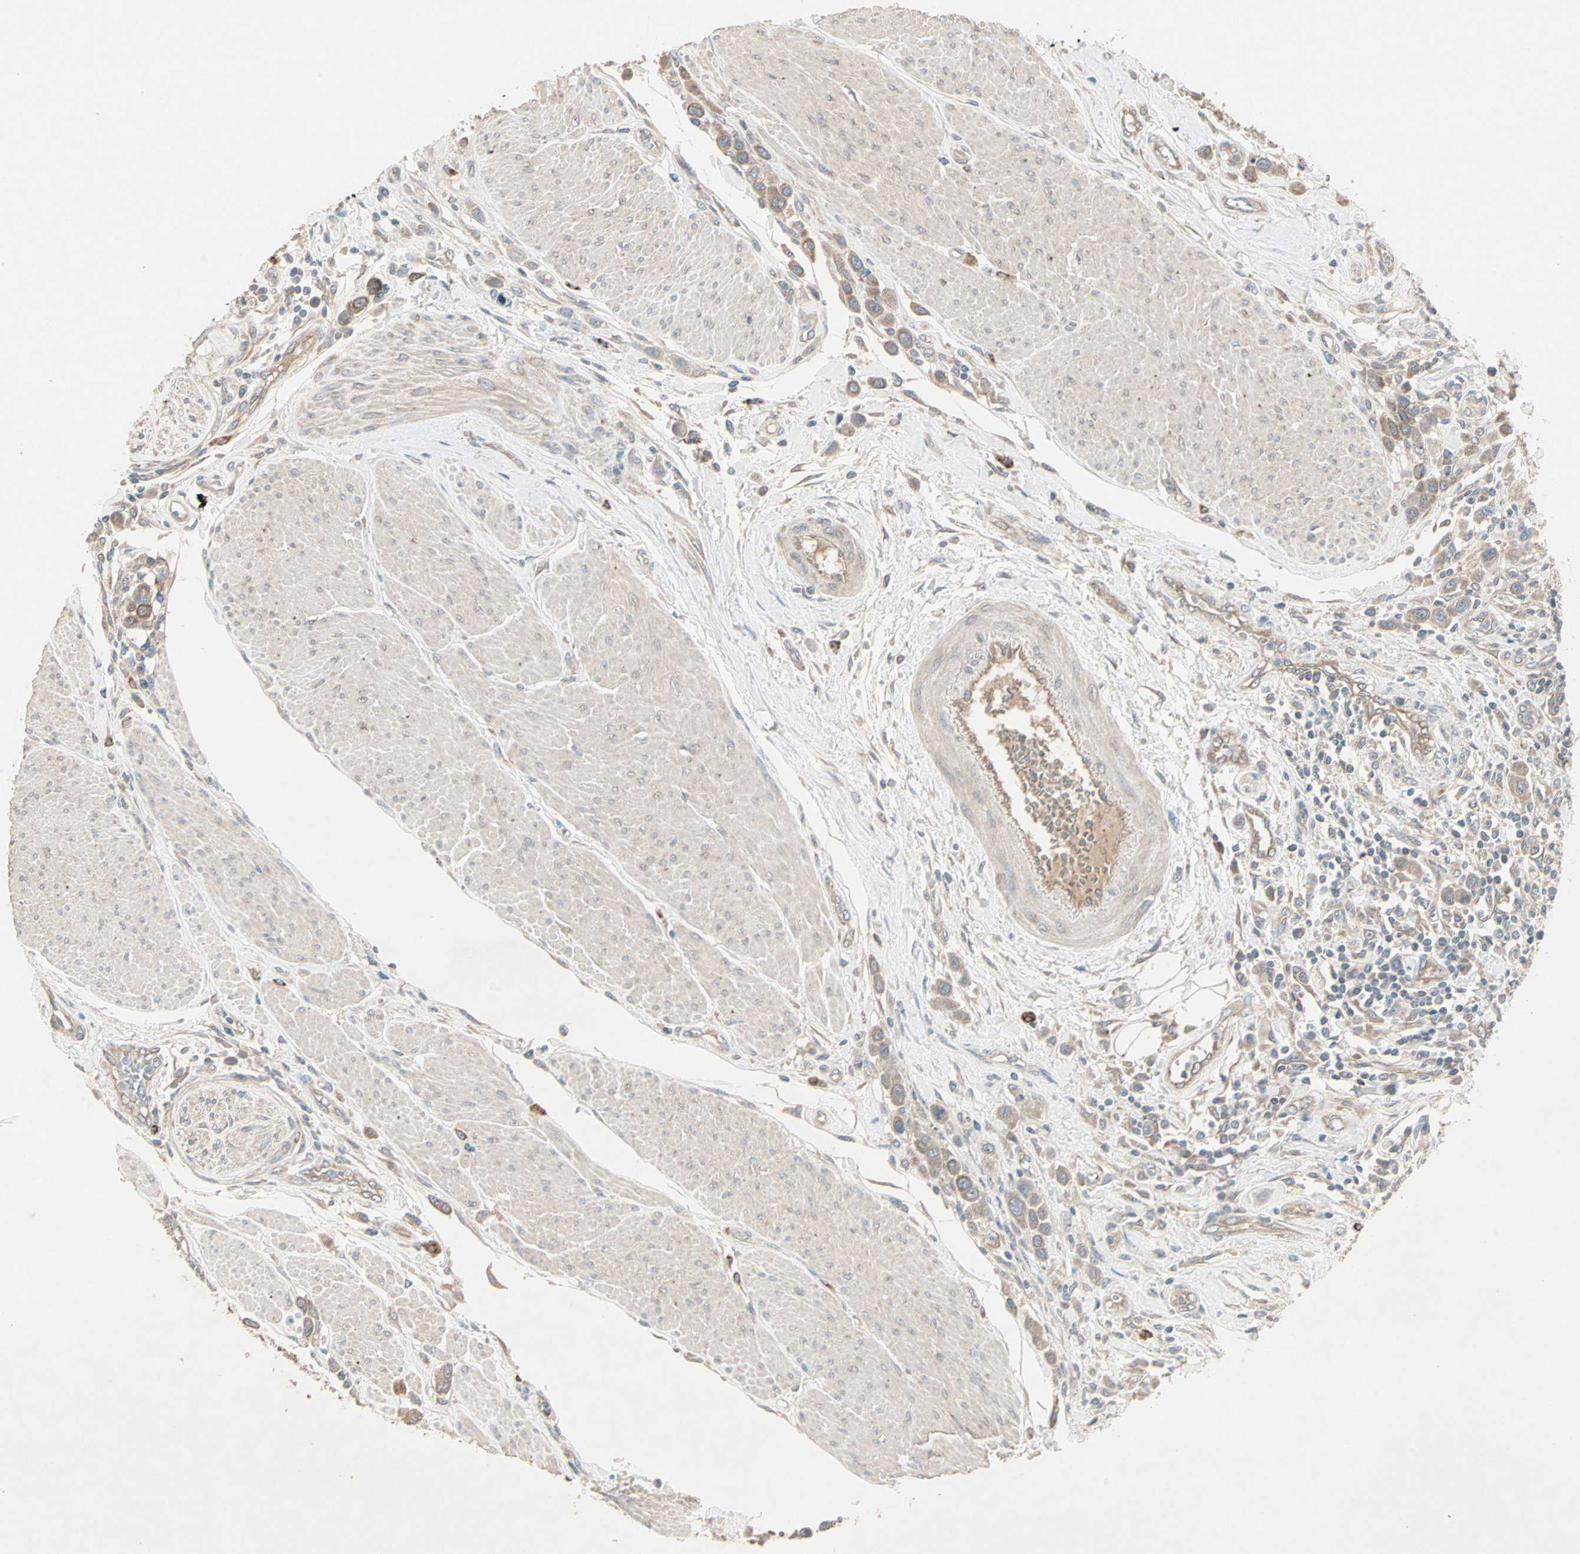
{"staining": {"intensity": "moderate", "quantity": ">75%", "location": "cytoplasmic/membranous"}, "tissue": "urothelial cancer", "cell_type": "Tumor cells", "image_type": "cancer", "snomed": [{"axis": "morphology", "description": "Urothelial carcinoma, High grade"}, {"axis": "topography", "description": "Urinary bladder"}], "caption": "Human urothelial cancer stained with a protein marker demonstrates moderate staining in tumor cells.", "gene": "JMJD7-PLA2G4B", "patient": {"sex": "male", "age": 50}}